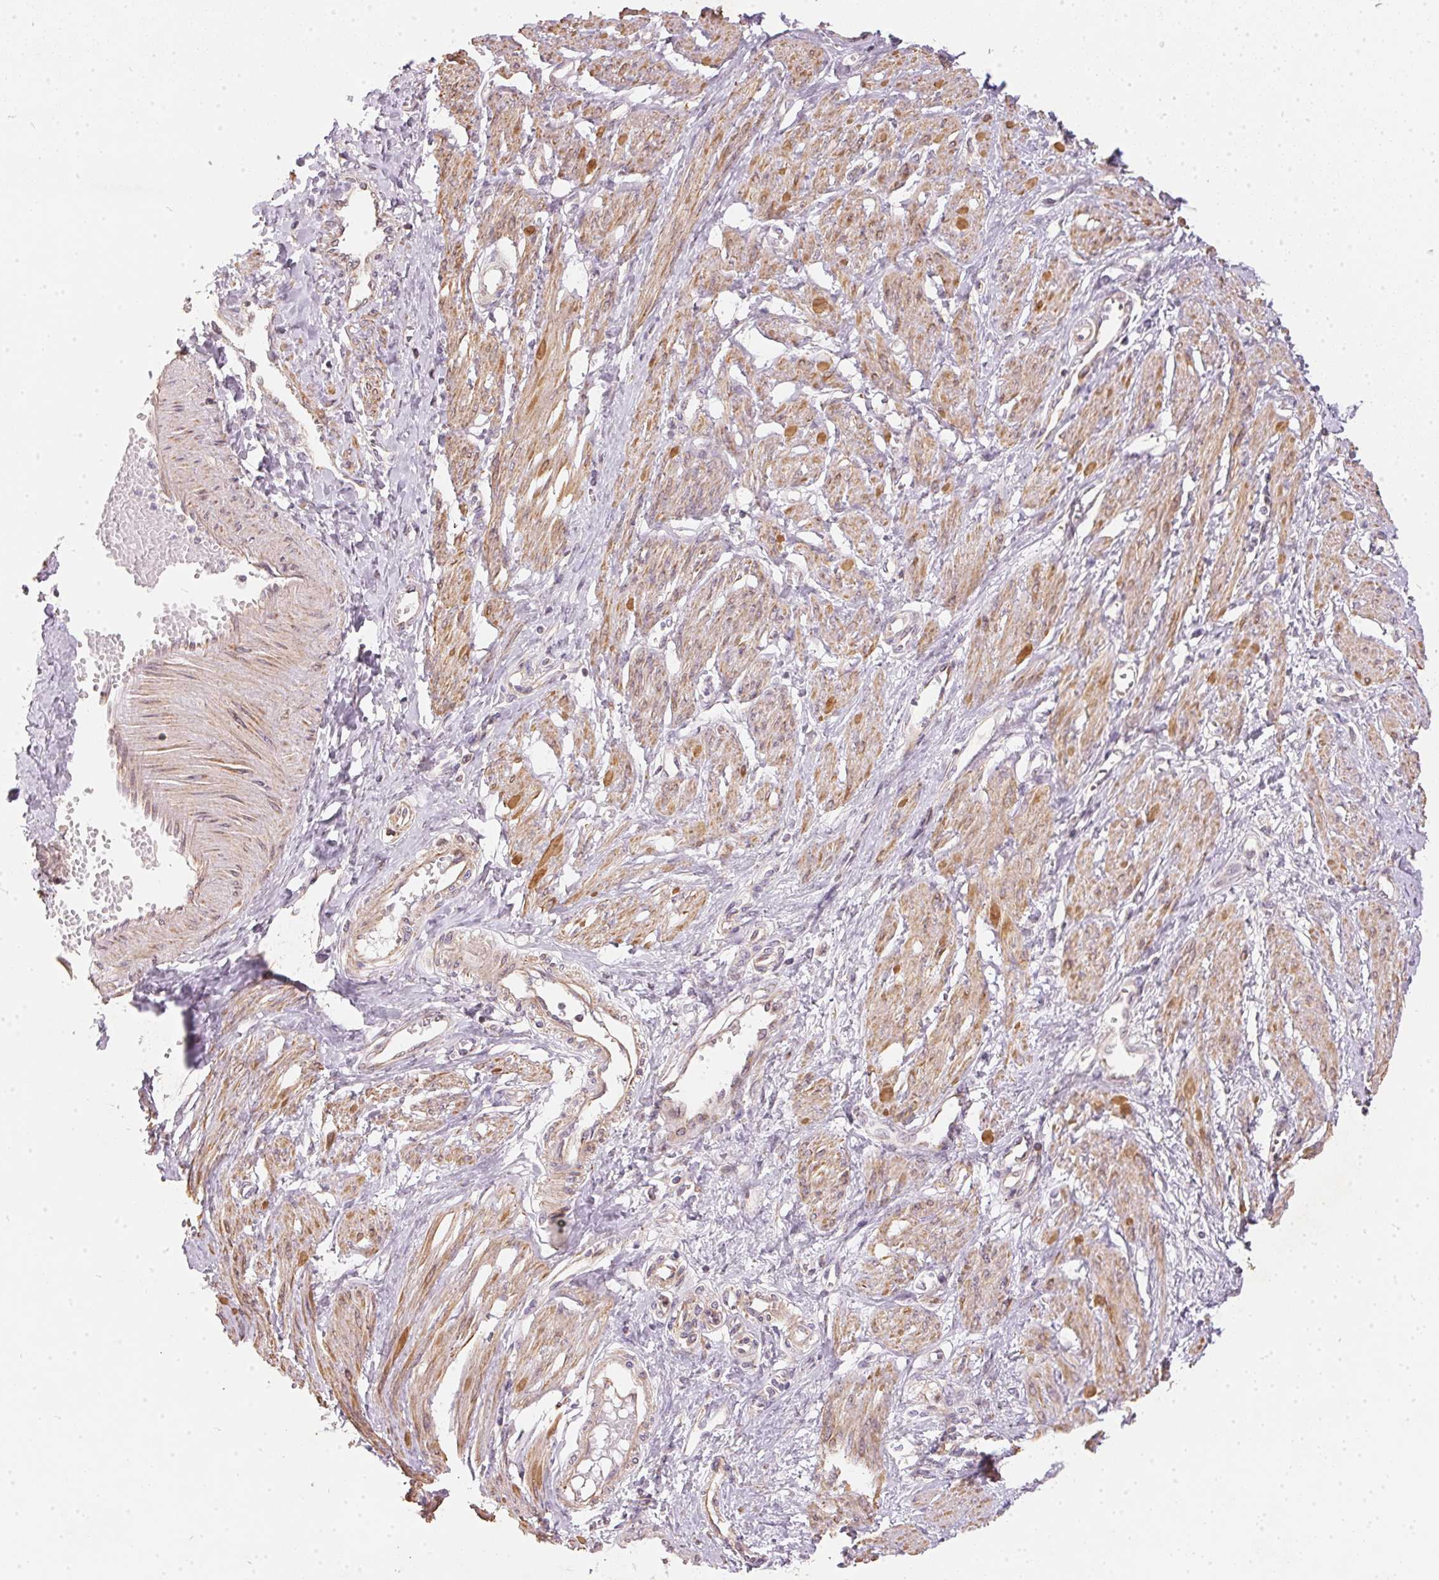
{"staining": {"intensity": "moderate", "quantity": ">75%", "location": "cytoplasmic/membranous"}, "tissue": "smooth muscle", "cell_type": "Smooth muscle cells", "image_type": "normal", "snomed": [{"axis": "morphology", "description": "Normal tissue, NOS"}, {"axis": "topography", "description": "Smooth muscle"}, {"axis": "topography", "description": "Uterus"}], "caption": "A high-resolution photomicrograph shows IHC staining of benign smooth muscle, which exhibits moderate cytoplasmic/membranous expression in approximately >75% of smooth muscle cells.", "gene": "VWA5B2", "patient": {"sex": "female", "age": 39}}